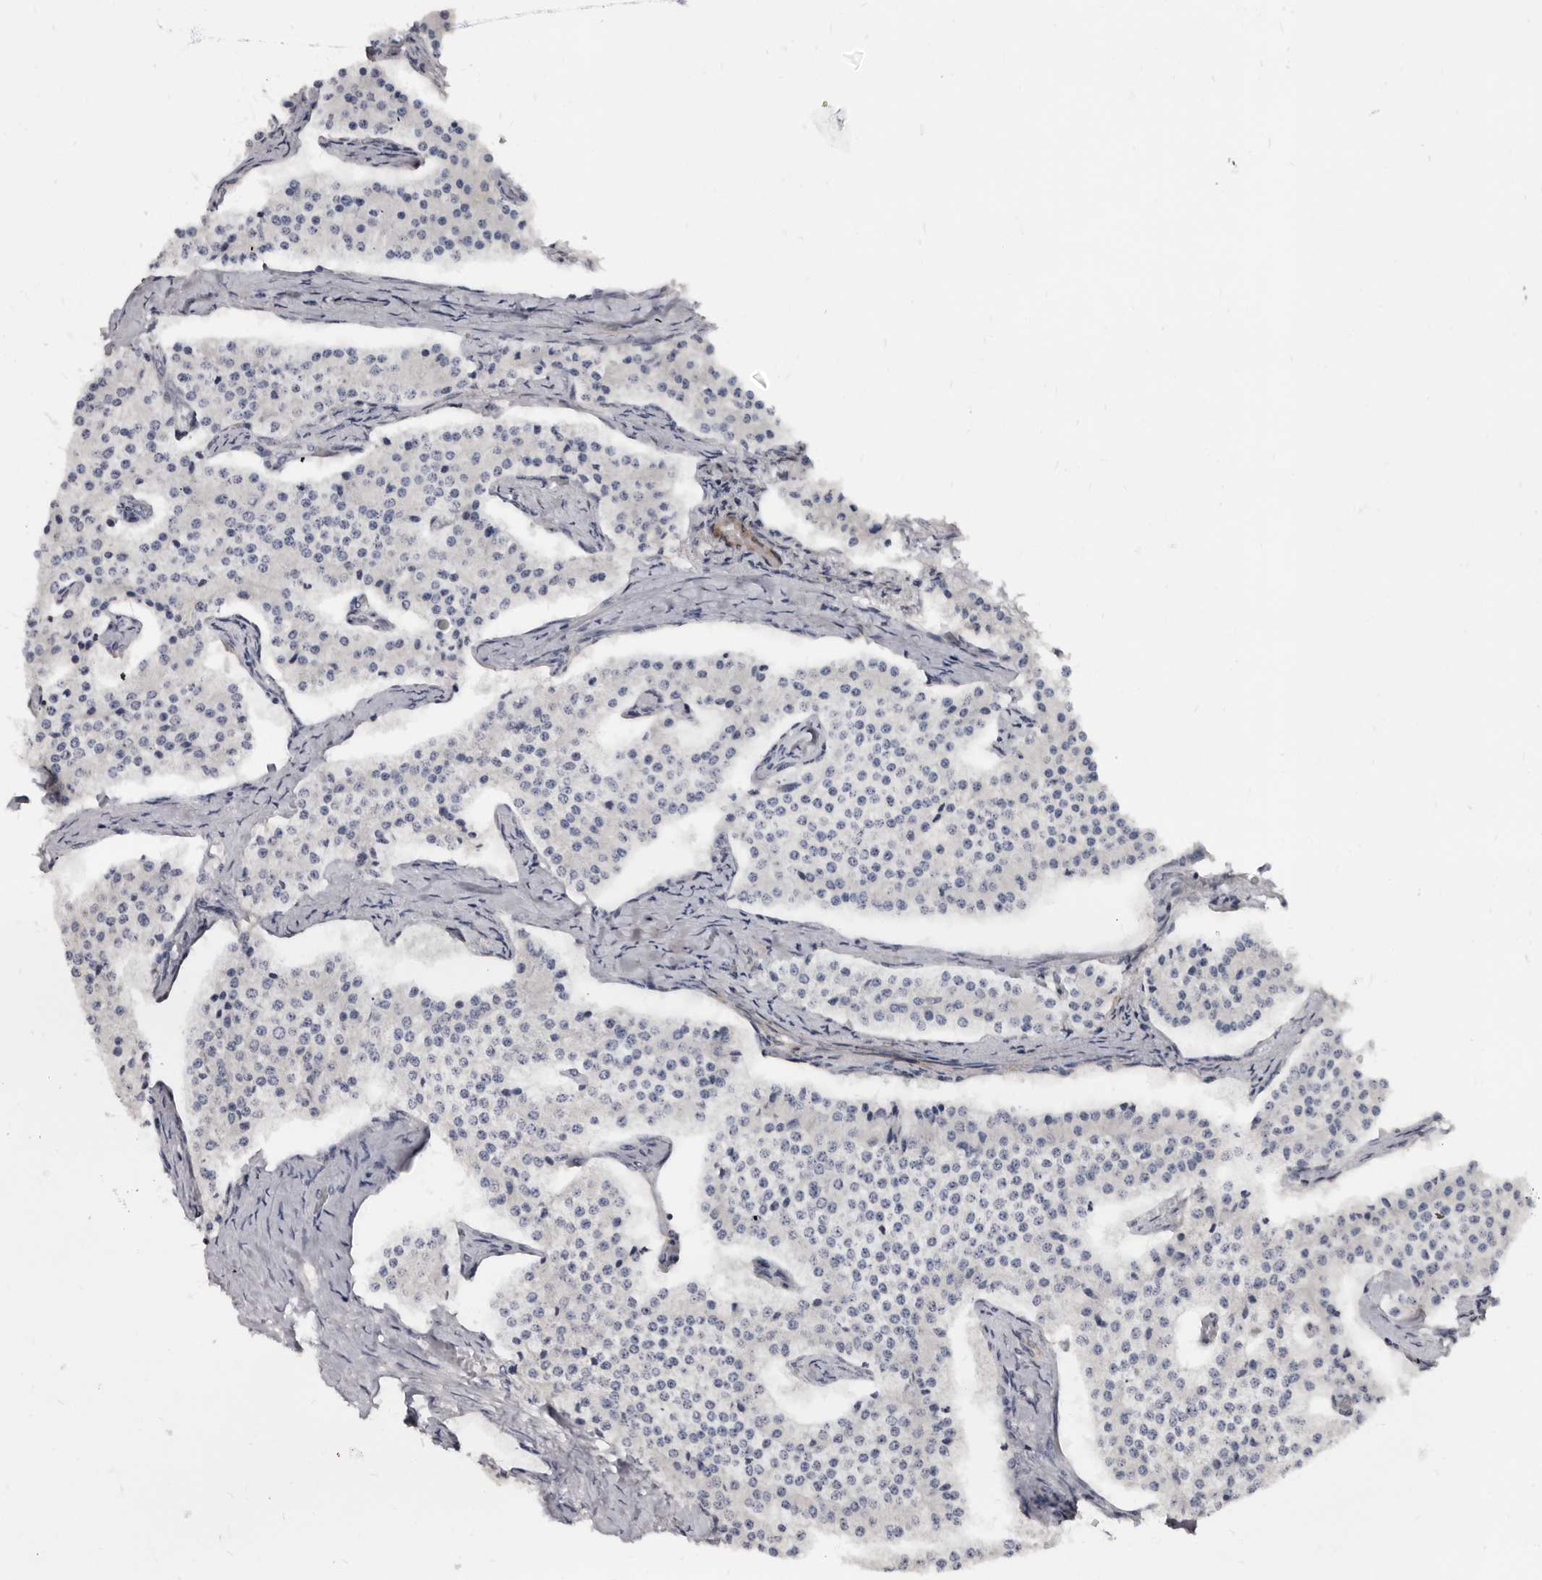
{"staining": {"intensity": "negative", "quantity": "none", "location": "none"}, "tissue": "carcinoid", "cell_type": "Tumor cells", "image_type": "cancer", "snomed": [{"axis": "morphology", "description": "Carcinoid, malignant, NOS"}, {"axis": "topography", "description": "Colon"}], "caption": "Protein analysis of carcinoid (malignant) demonstrates no significant staining in tumor cells.", "gene": "MRGPRF", "patient": {"sex": "female", "age": 52}}